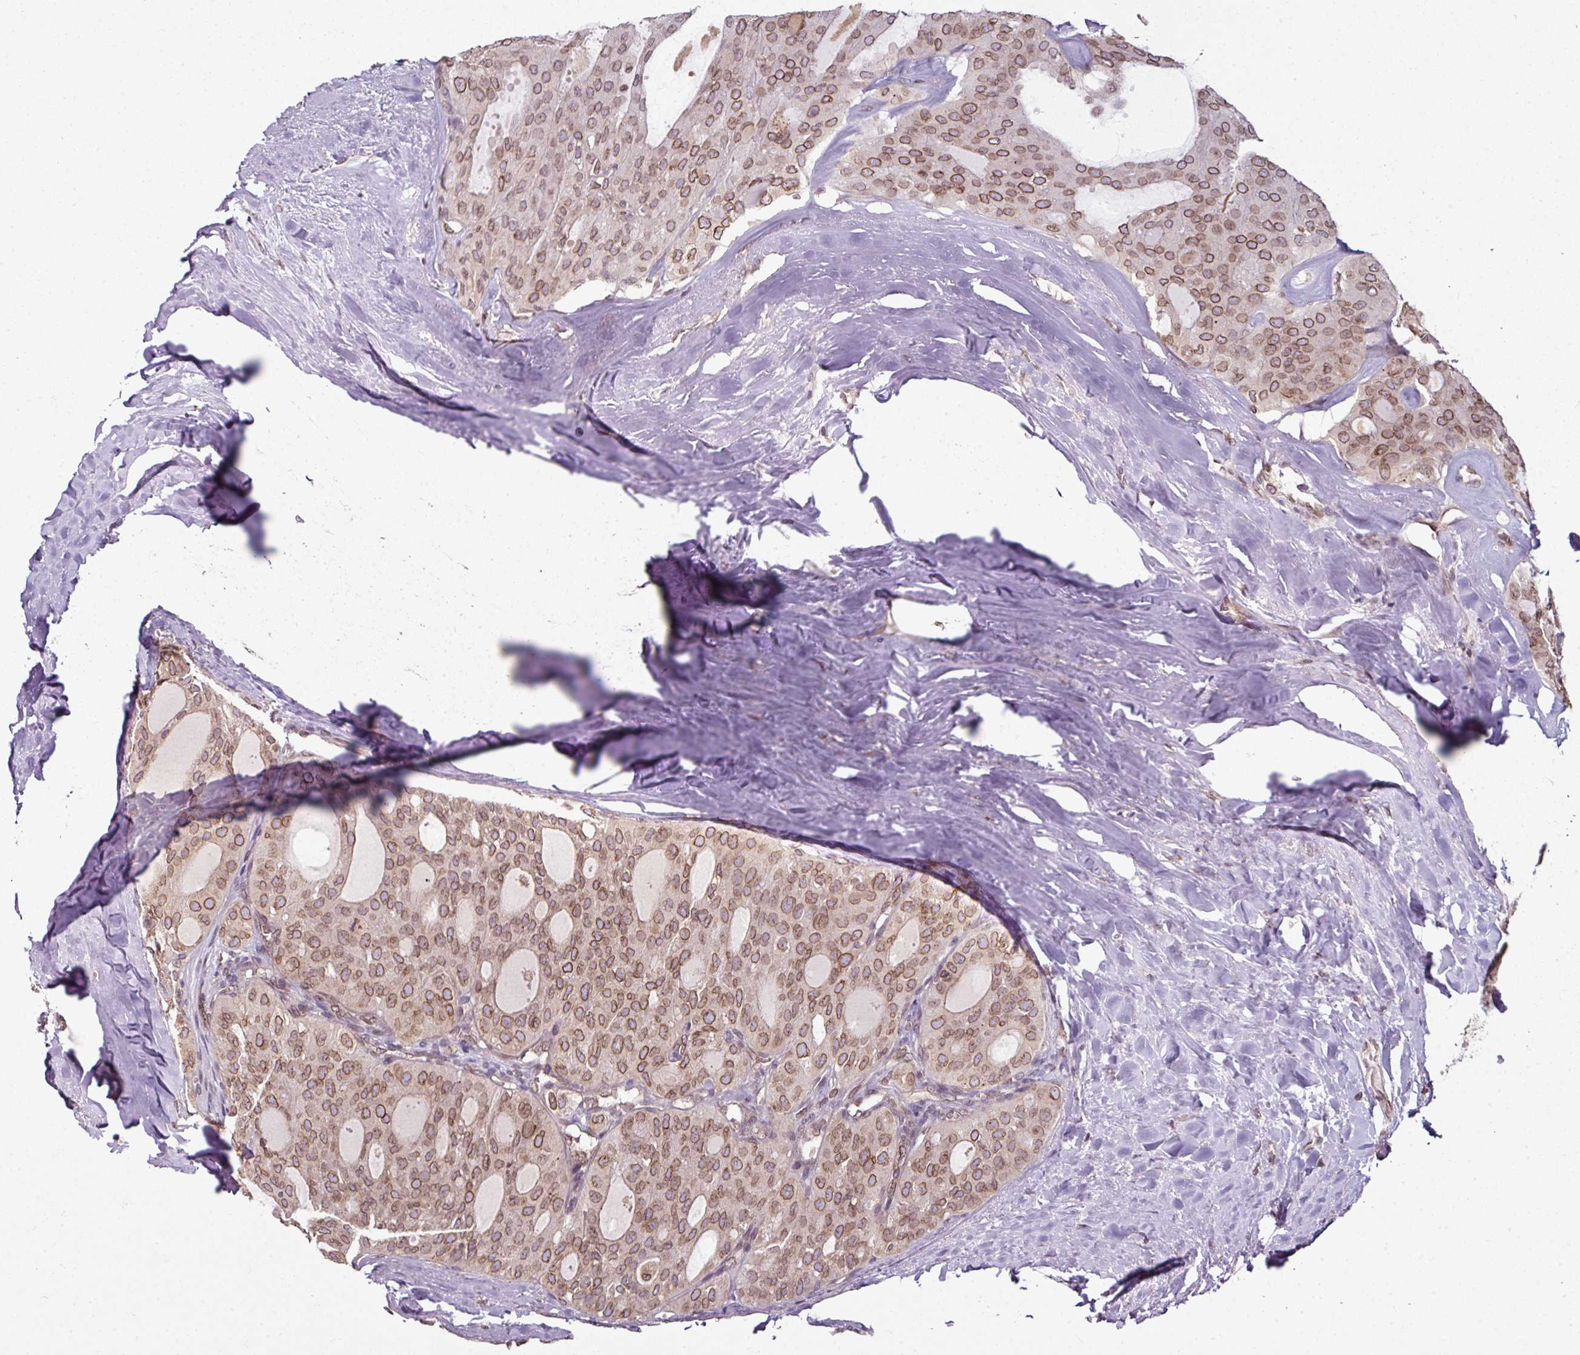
{"staining": {"intensity": "moderate", "quantity": ">75%", "location": "cytoplasmic/membranous,nuclear"}, "tissue": "thyroid cancer", "cell_type": "Tumor cells", "image_type": "cancer", "snomed": [{"axis": "morphology", "description": "Follicular adenoma carcinoma, NOS"}, {"axis": "topography", "description": "Thyroid gland"}], "caption": "This micrograph exhibits IHC staining of thyroid follicular adenoma carcinoma, with medium moderate cytoplasmic/membranous and nuclear positivity in approximately >75% of tumor cells.", "gene": "RANGAP1", "patient": {"sex": "male", "age": 75}}